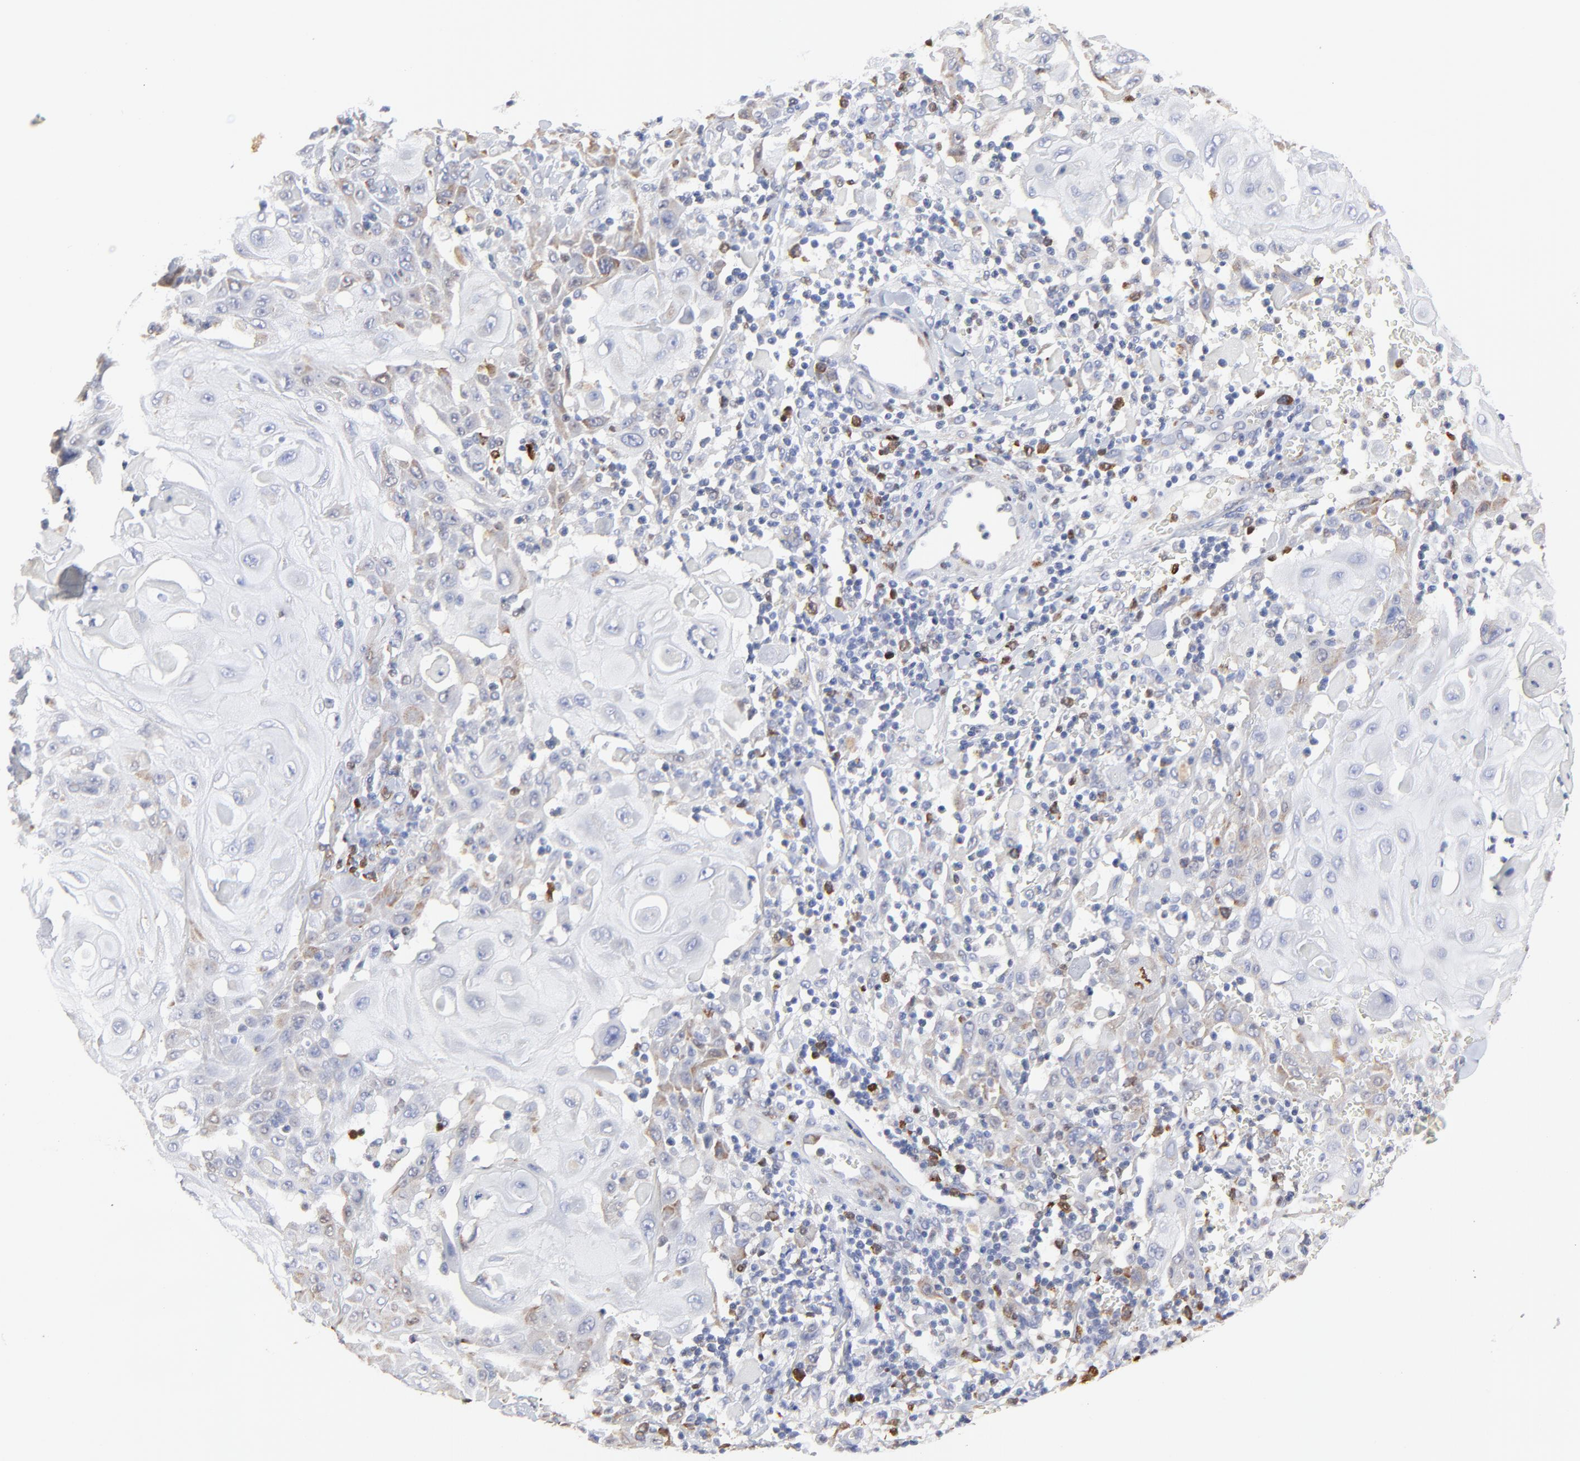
{"staining": {"intensity": "negative", "quantity": "none", "location": "none"}, "tissue": "skin cancer", "cell_type": "Tumor cells", "image_type": "cancer", "snomed": [{"axis": "morphology", "description": "Squamous cell carcinoma, NOS"}, {"axis": "topography", "description": "Skin"}], "caption": "This is a histopathology image of IHC staining of skin cancer, which shows no staining in tumor cells.", "gene": "NCAPH", "patient": {"sex": "male", "age": 24}}